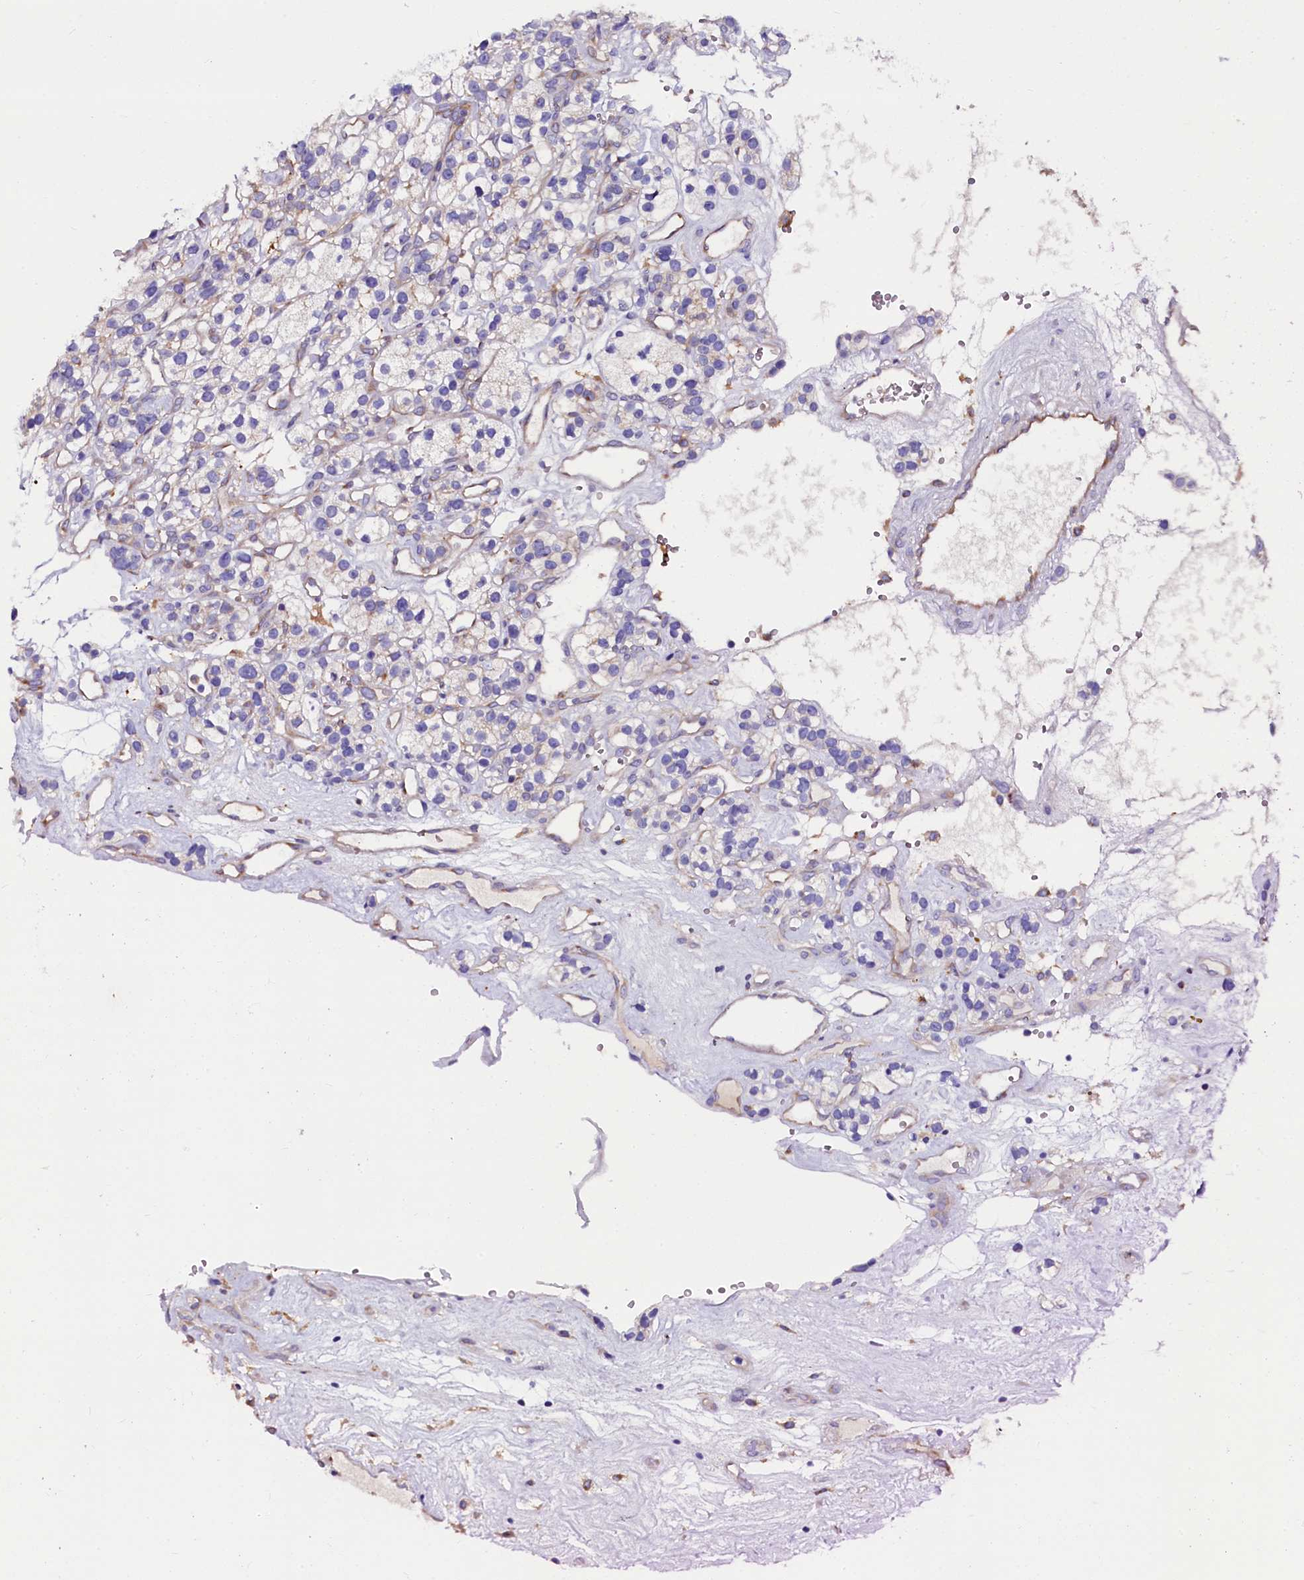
{"staining": {"intensity": "negative", "quantity": "none", "location": "none"}, "tissue": "renal cancer", "cell_type": "Tumor cells", "image_type": "cancer", "snomed": [{"axis": "morphology", "description": "Adenocarcinoma, NOS"}, {"axis": "topography", "description": "Kidney"}], "caption": "An image of renal cancer stained for a protein demonstrates no brown staining in tumor cells.", "gene": "OTOL1", "patient": {"sex": "female", "age": 57}}